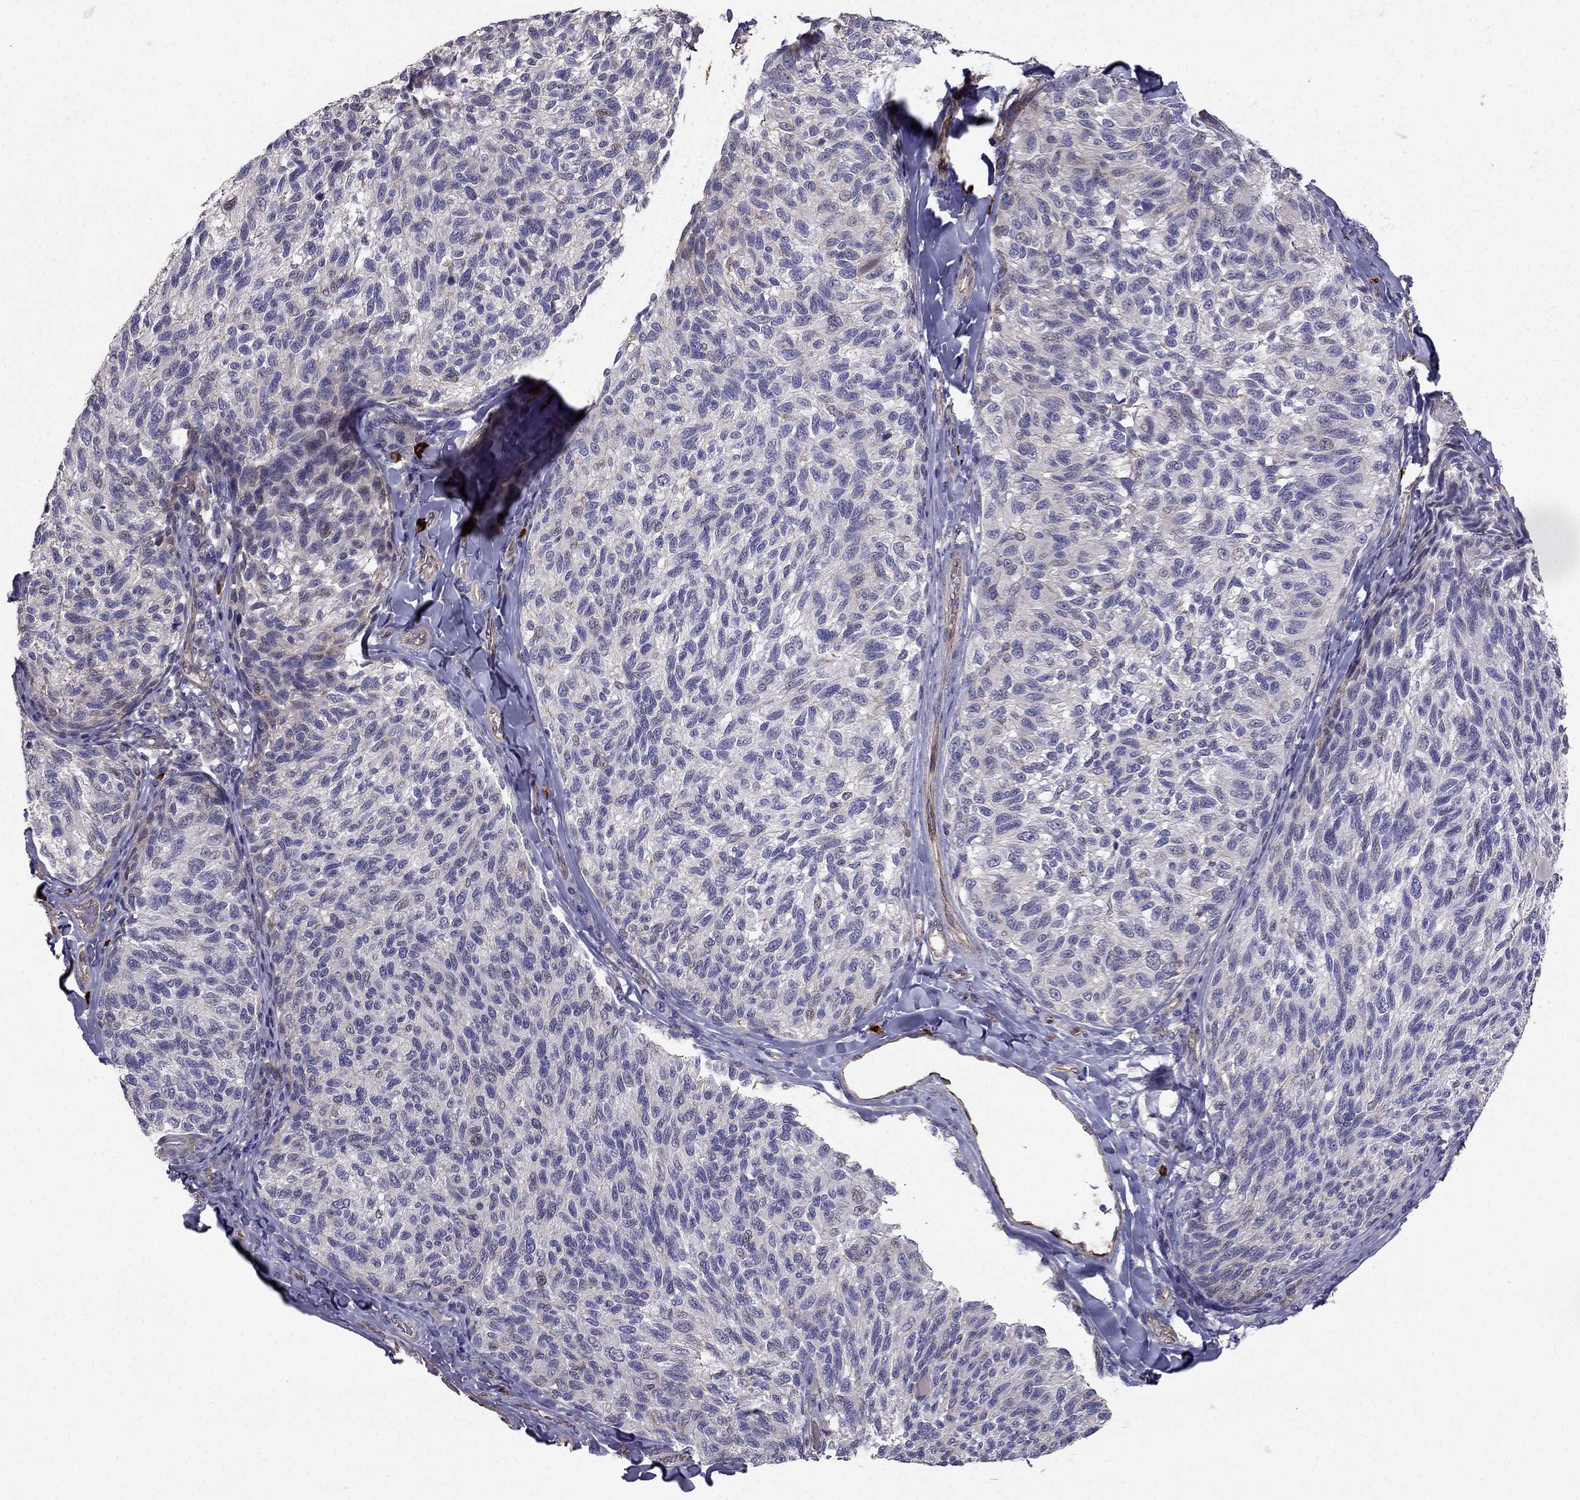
{"staining": {"intensity": "negative", "quantity": "none", "location": "none"}, "tissue": "melanoma", "cell_type": "Tumor cells", "image_type": "cancer", "snomed": [{"axis": "morphology", "description": "Malignant melanoma, NOS"}, {"axis": "topography", "description": "Skin"}], "caption": "Protein analysis of melanoma displays no significant positivity in tumor cells.", "gene": "ENOX1", "patient": {"sex": "female", "age": 73}}